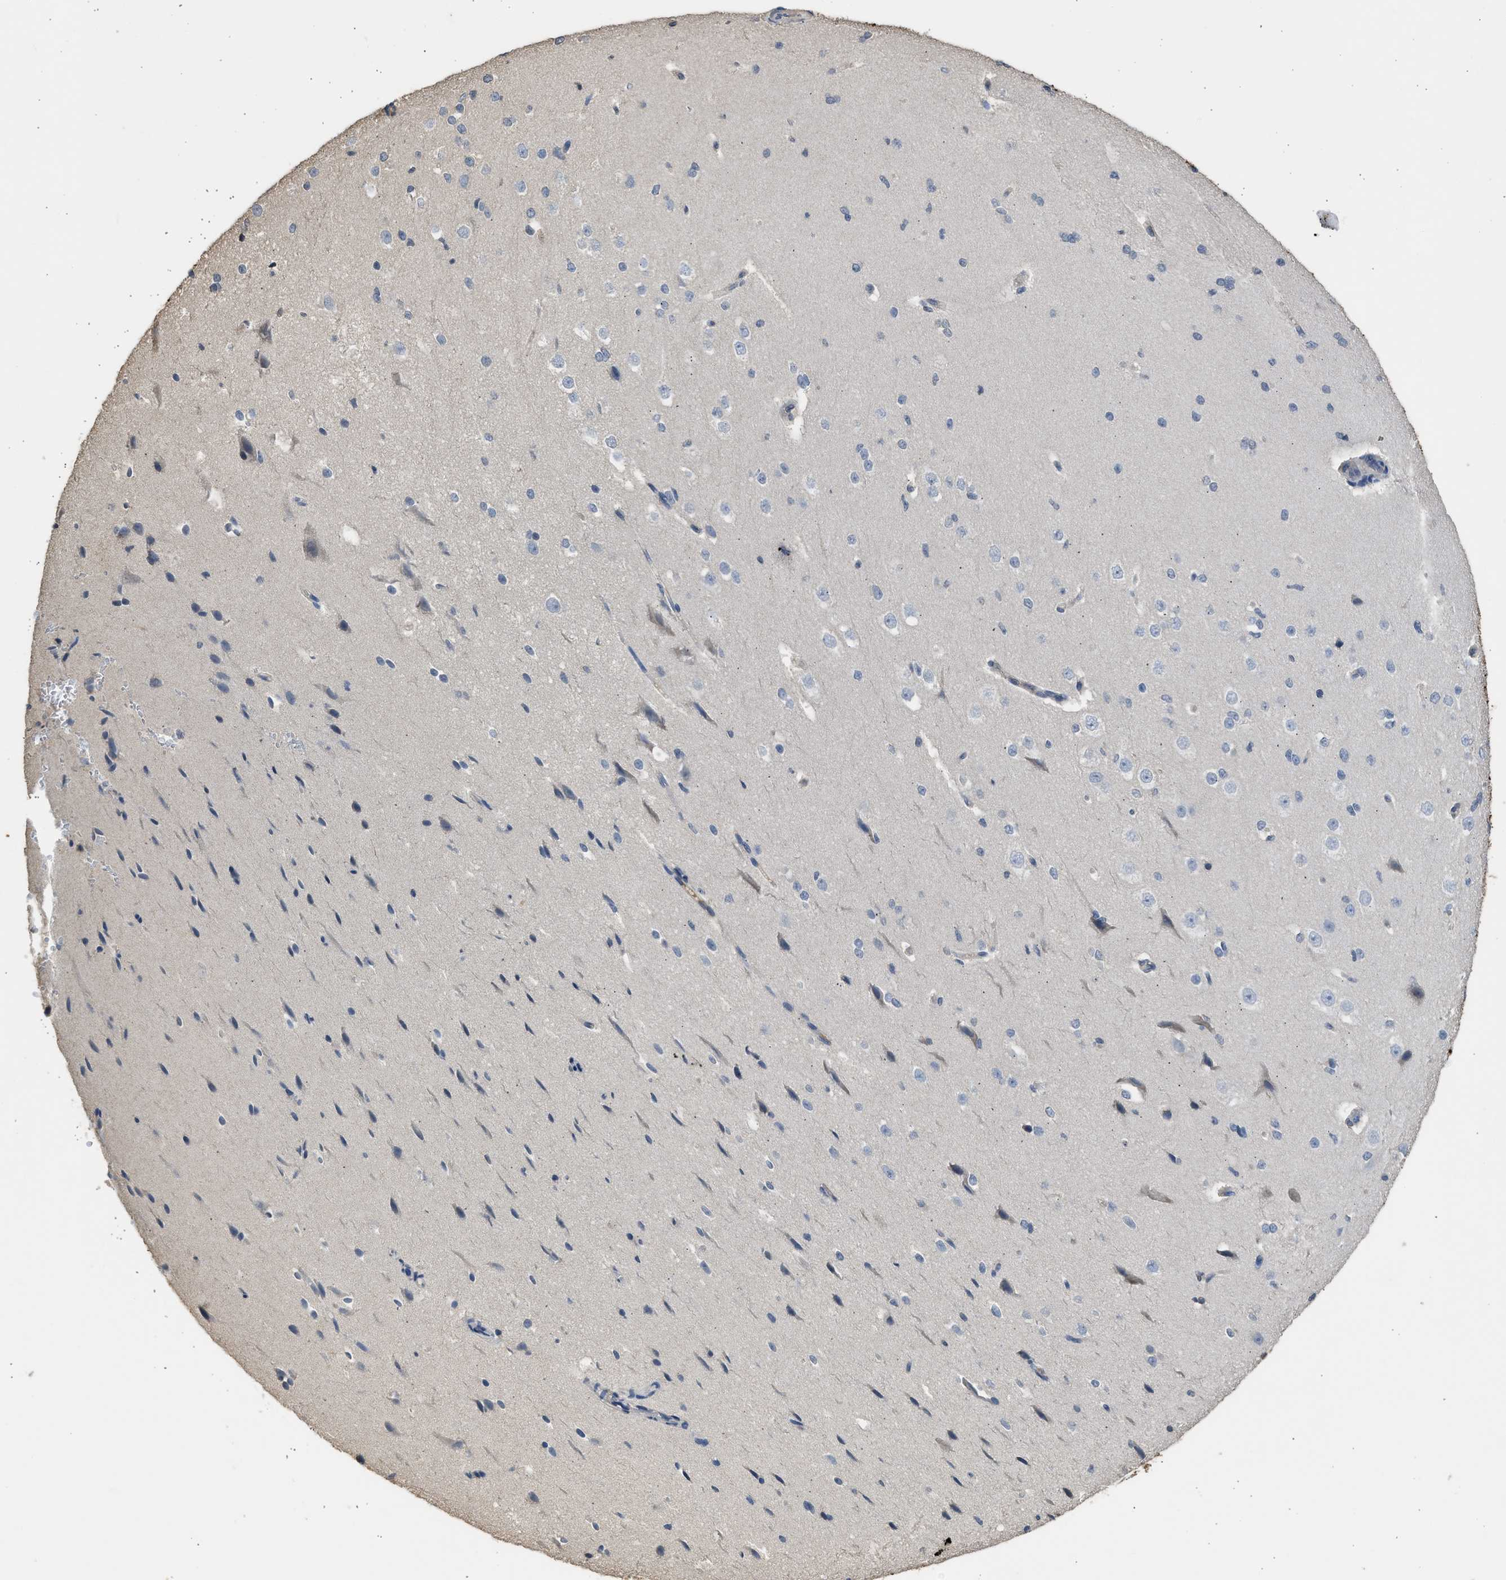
{"staining": {"intensity": "negative", "quantity": "none", "location": "none"}, "tissue": "cerebral cortex", "cell_type": "Endothelial cells", "image_type": "normal", "snomed": [{"axis": "morphology", "description": "Normal tissue, NOS"}, {"axis": "morphology", "description": "Developmental malformation"}, {"axis": "topography", "description": "Cerebral cortex"}], "caption": "The micrograph exhibits no significant staining in endothelial cells of cerebral cortex.", "gene": "SULT2A1", "patient": {"sex": "female", "age": 30}}